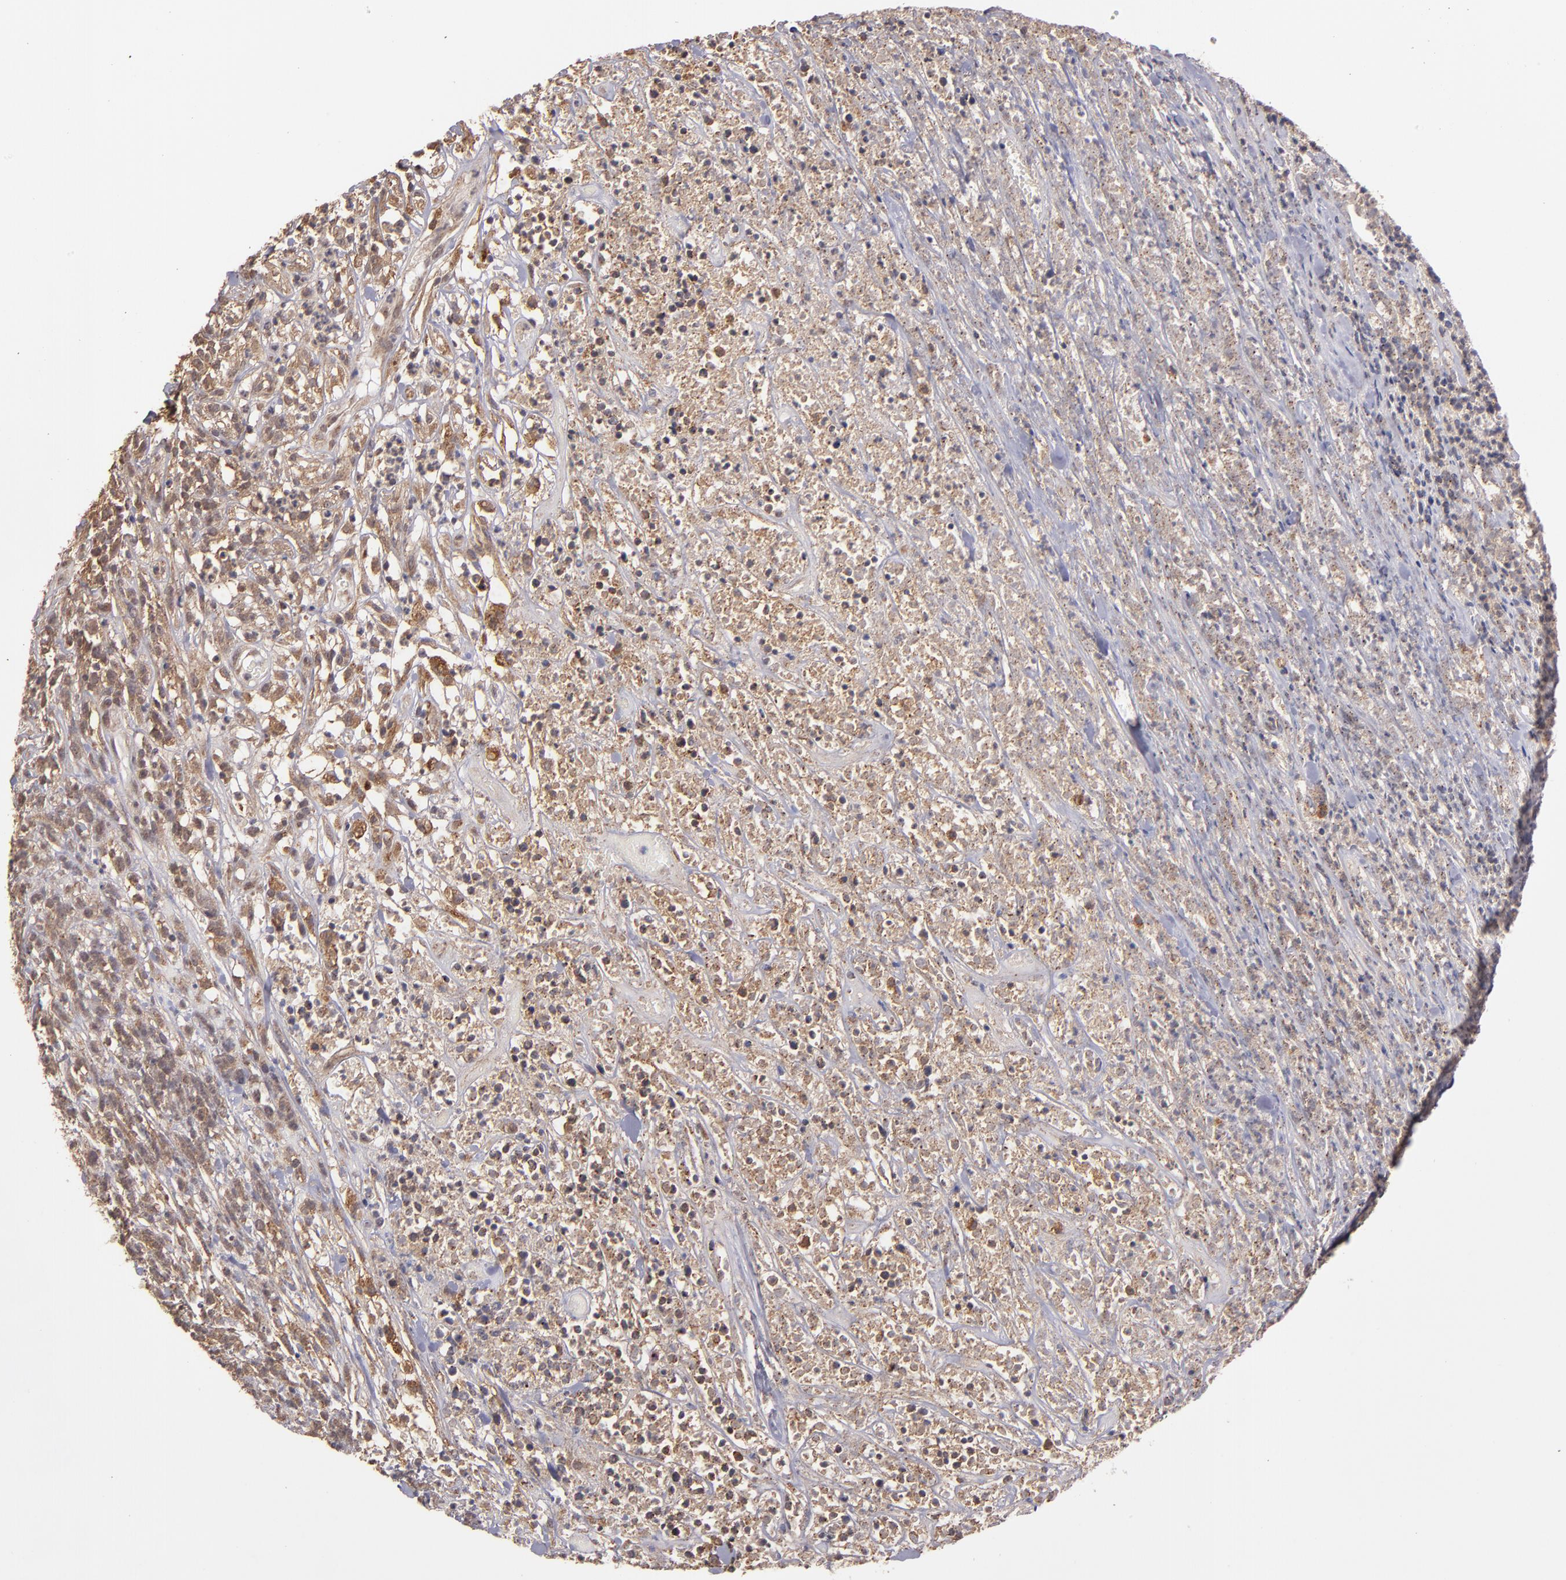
{"staining": {"intensity": "moderate", "quantity": ">75%", "location": "cytoplasmic/membranous"}, "tissue": "lymphoma", "cell_type": "Tumor cells", "image_type": "cancer", "snomed": [{"axis": "morphology", "description": "Malignant lymphoma, non-Hodgkin's type, High grade"}, {"axis": "topography", "description": "Lymph node"}], "caption": "Brown immunohistochemical staining in high-grade malignant lymphoma, non-Hodgkin's type shows moderate cytoplasmic/membranous positivity in about >75% of tumor cells.", "gene": "ZFYVE1", "patient": {"sex": "female", "age": 73}}